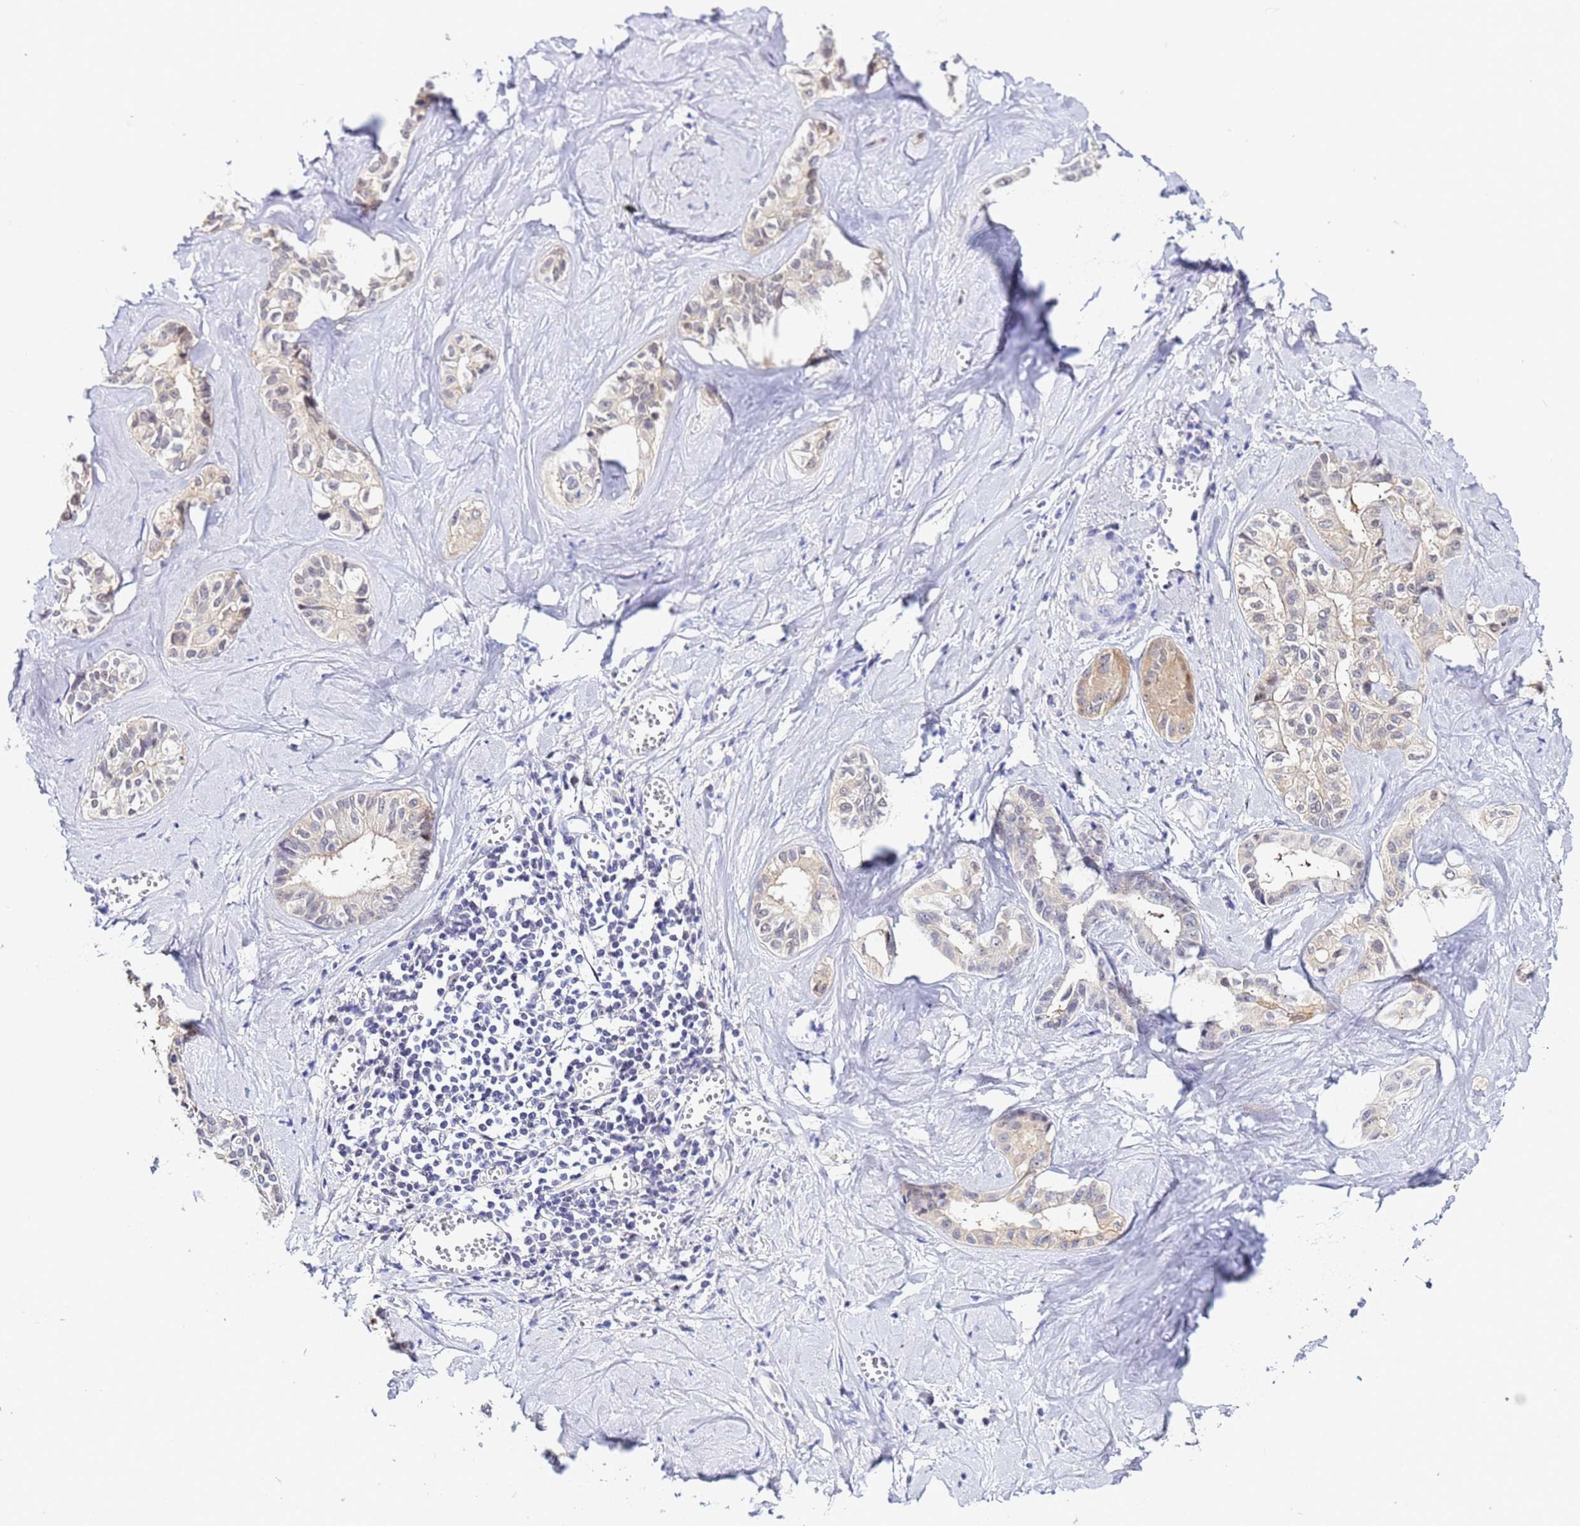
{"staining": {"intensity": "negative", "quantity": "none", "location": "none"}, "tissue": "liver cancer", "cell_type": "Tumor cells", "image_type": "cancer", "snomed": [{"axis": "morphology", "description": "Cholangiocarcinoma"}, {"axis": "topography", "description": "Liver"}], "caption": "A high-resolution micrograph shows immunohistochemistry staining of liver cancer (cholangiocarcinoma), which shows no significant expression in tumor cells.", "gene": "ACTL6B", "patient": {"sex": "female", "age": 77}}